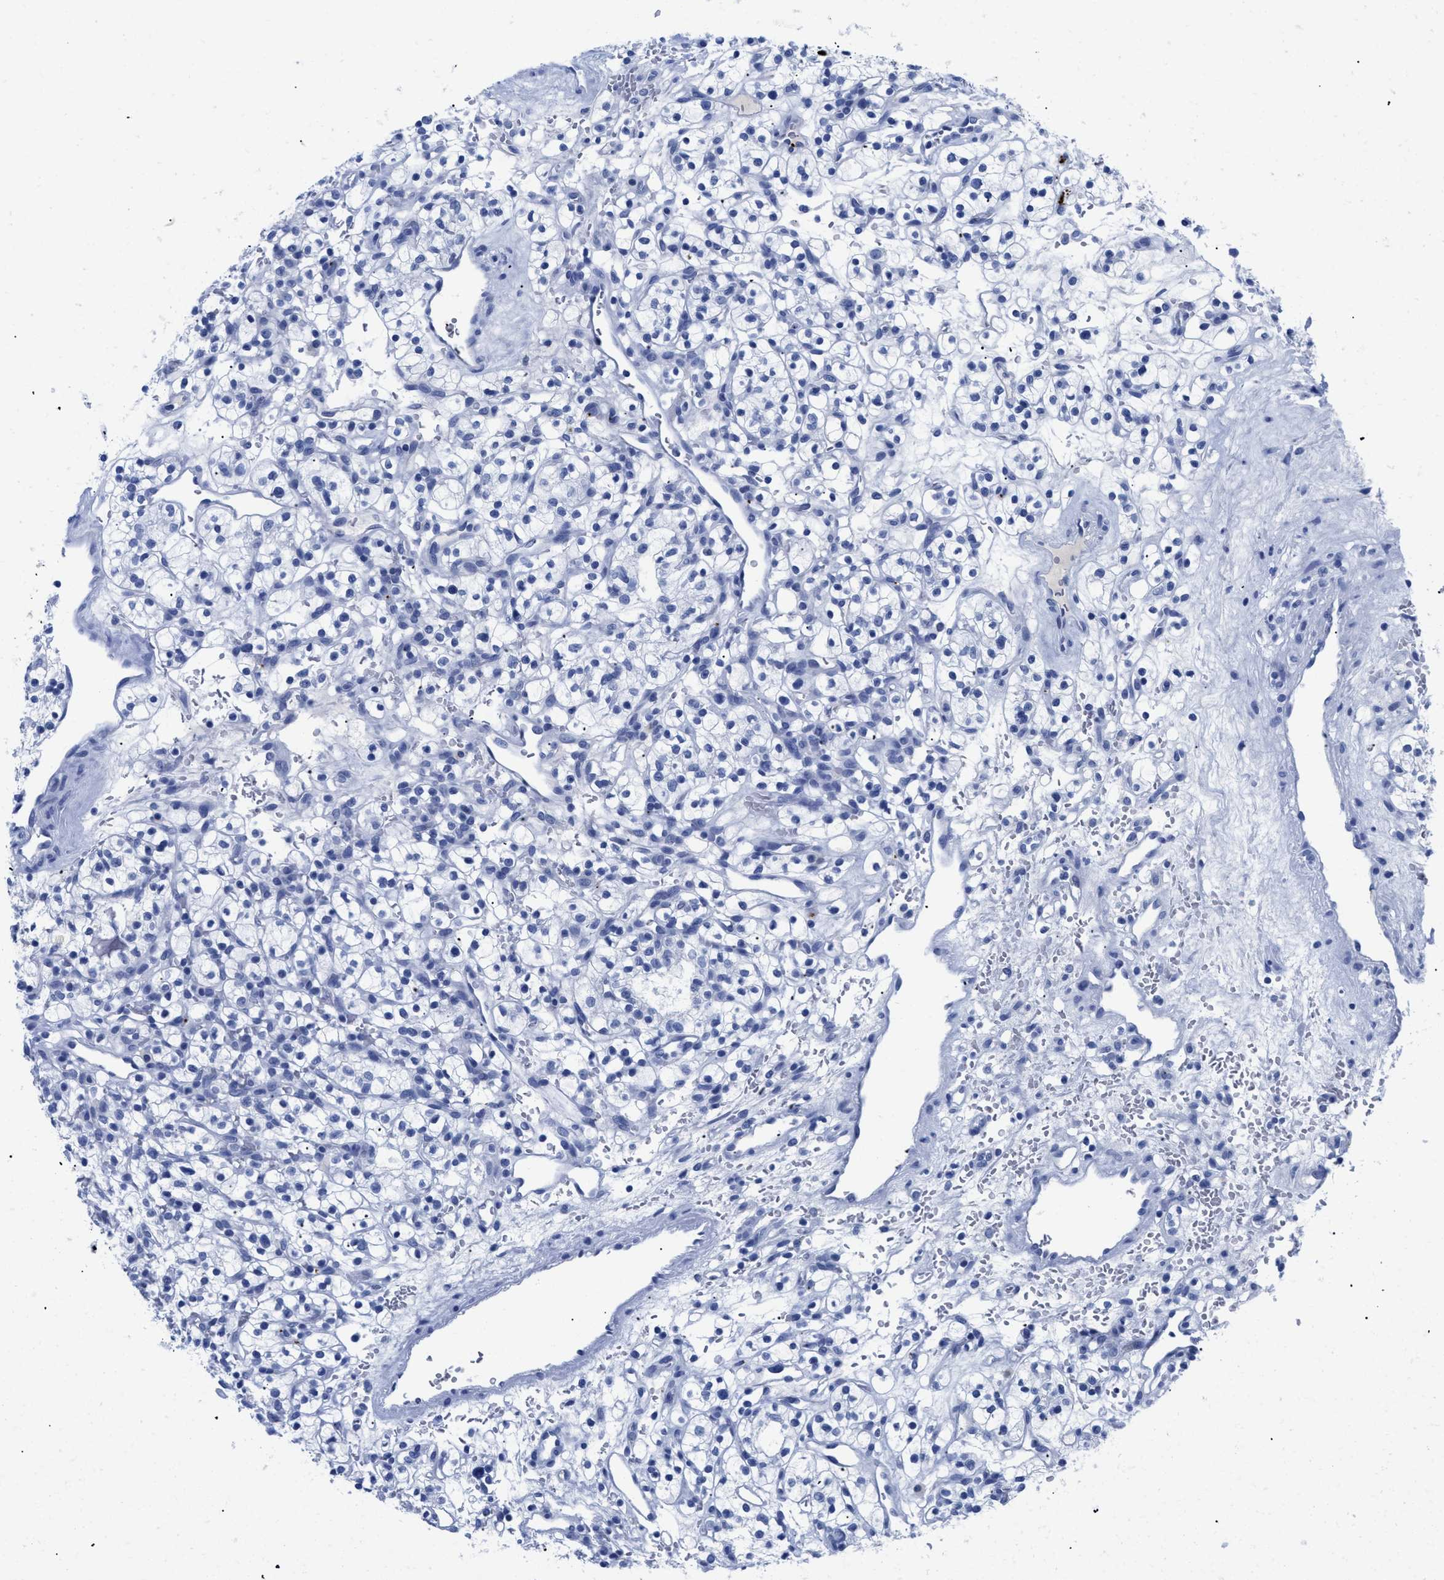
{"staining": {"intensity": "negative", "quantity": "none", "location": "none"}, "tissue": "renal cancer", "cell_type": "Tumor cells", "image_type": "cancer", "snomed": [{"axis": "morphology", "description": "Adenocarcinoma, NOS"}, {"axis": "topography", "description": "Kidney"}], "caption": "Photomicrograph shows no significant protein staining in tumor cells of adenocarcinoma (renal).", "gene": "TREML1", "patient": {"sex": "female", "age": 57}}